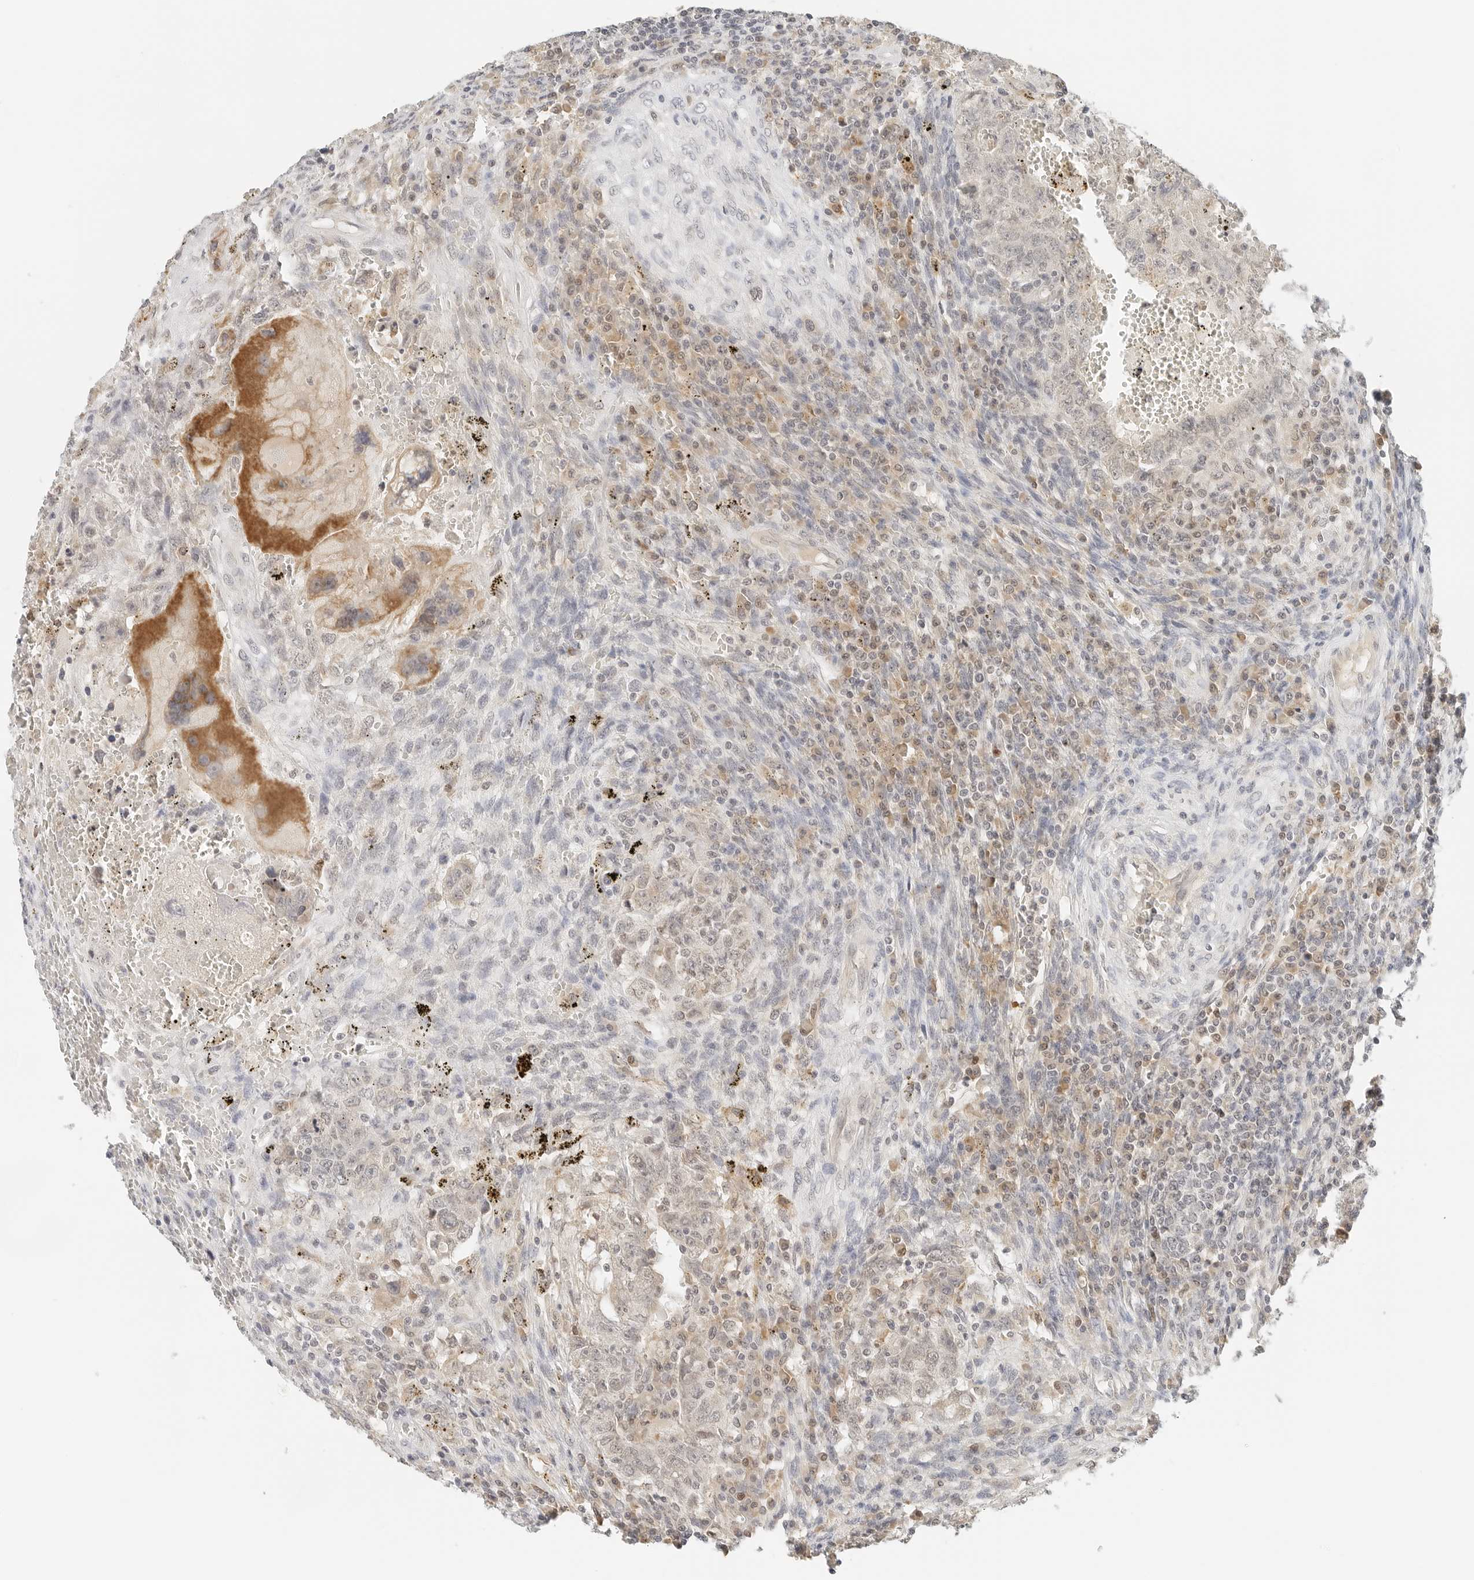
{"staining": {"intensity": "weak", "quantity": "25%-75%", "location": "cytoplasmic/membranous"}, "tissue": "testis cancer", "cell_type": "Tumor cells", "image_type": "cancer", "snomed": [{"axis": "morphology", "description": "Carcinoma, Embryonal, NOS"}, {"axis": "topography", "description": "Testis"}], "caption": "Immunohistochemistry staining of embryonal carcinoma (testis), which reveals low levels of weak cytoplasmic/membranous positivity in about 25%-75% of tumor cells indicating weak cytoplasmic/membranous protein positivity. The staining was performed using DAB (3,3'-diaminobenzidine) (brown) for protein detection and nuclei were counterstained in hematoxylin (blue).", "gene": "NEO1", "patient": {"sex": "male", "age": 26}}